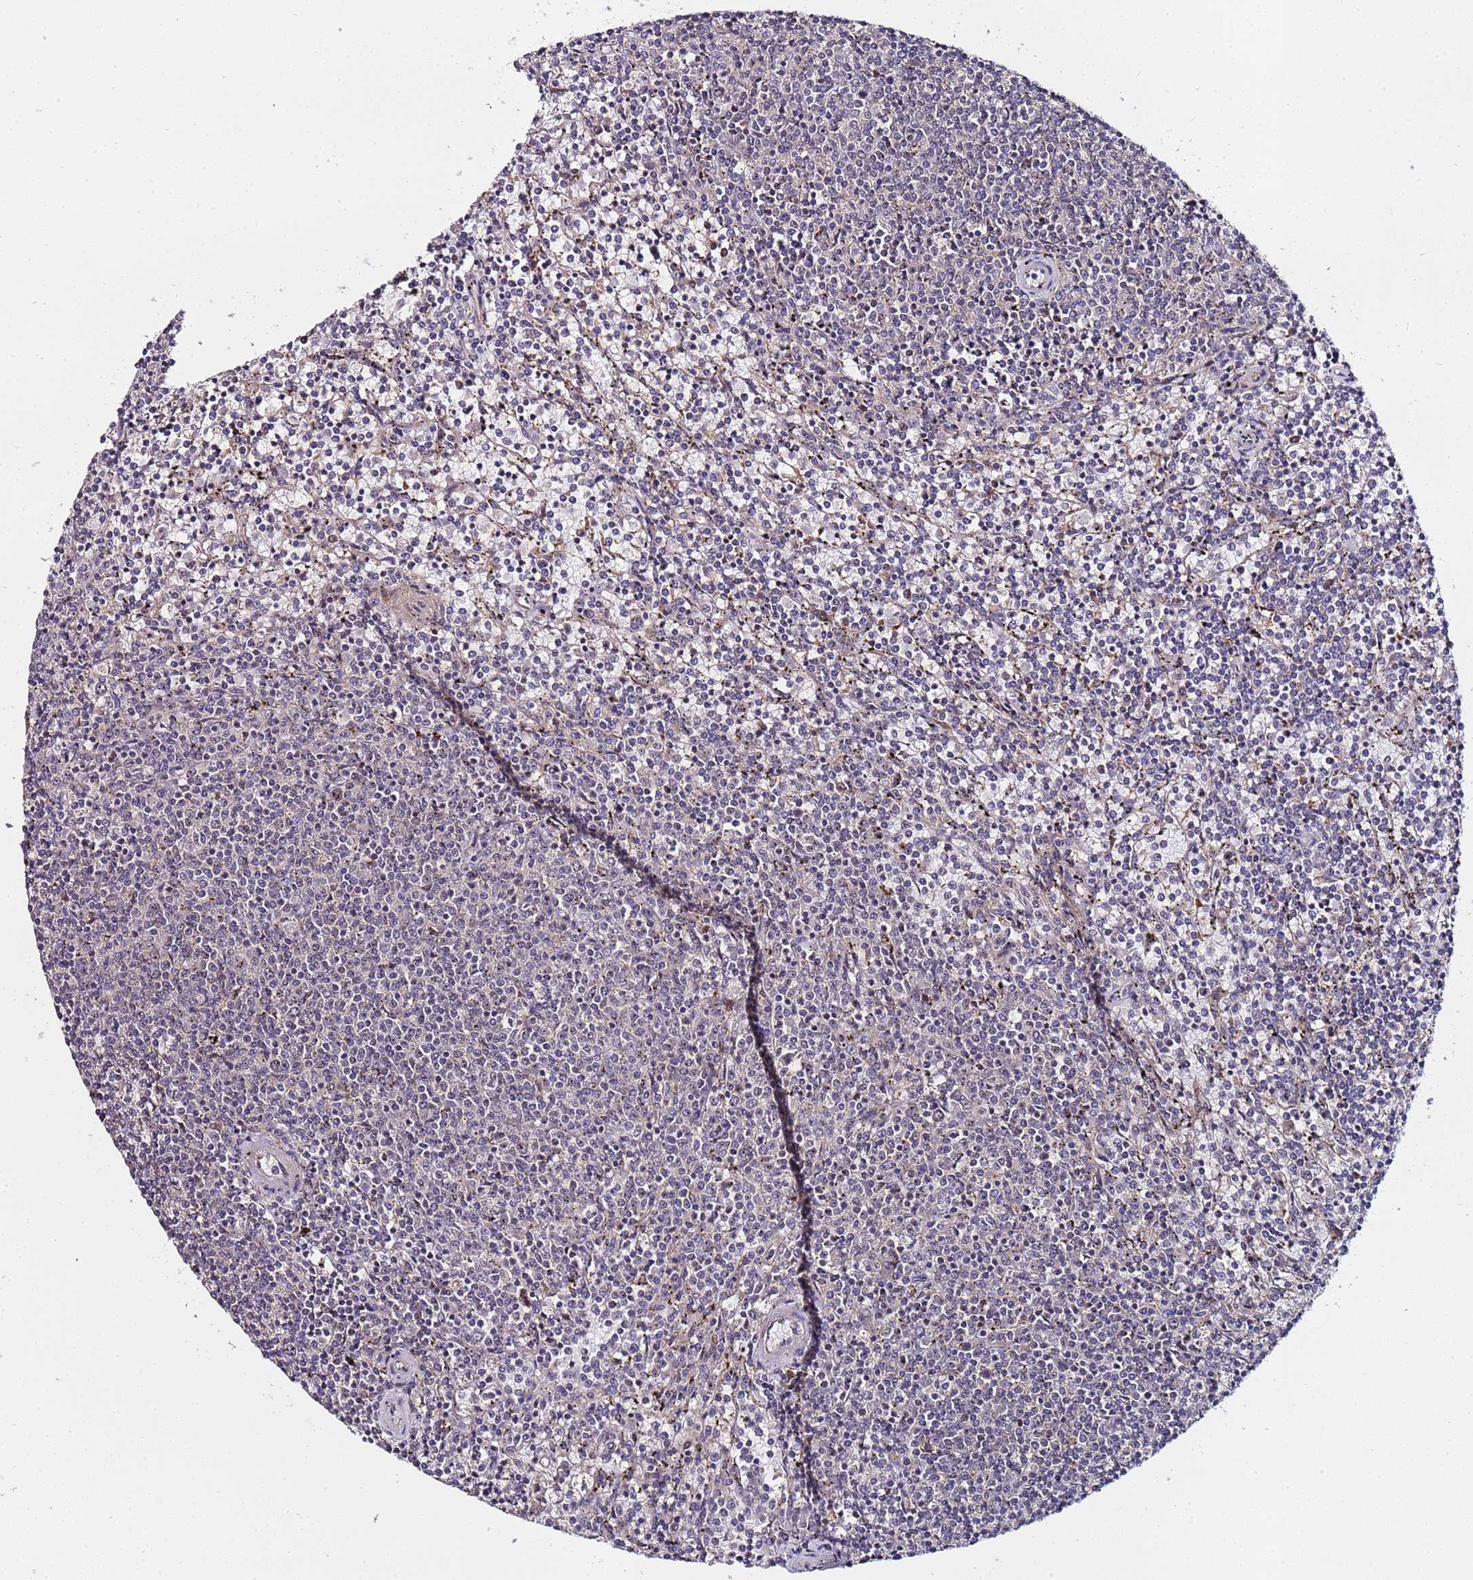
{"staining": {"intensity": "negative", "quantity": "none", "location": "none"}, "tissue": "lymphoma", "cell_type": "Tumor cells", "image_type": "cancer", "snomed": [{"axis": "morphology", "description": "Malignant lymphoma, non-Hodgkin's type, Low grade"}, {"axis": "topography", "description": "Spleen"}], "caption": "Protein analysis of low-grade malignant lymphoma, non-Hodgkin's type demonstrates no significant expression in tumor cells. (Brightfield microscopy of DAB IHC at high magnification).", "gene": "KRI1", "patient": {"sex": "female", "age": 50}}